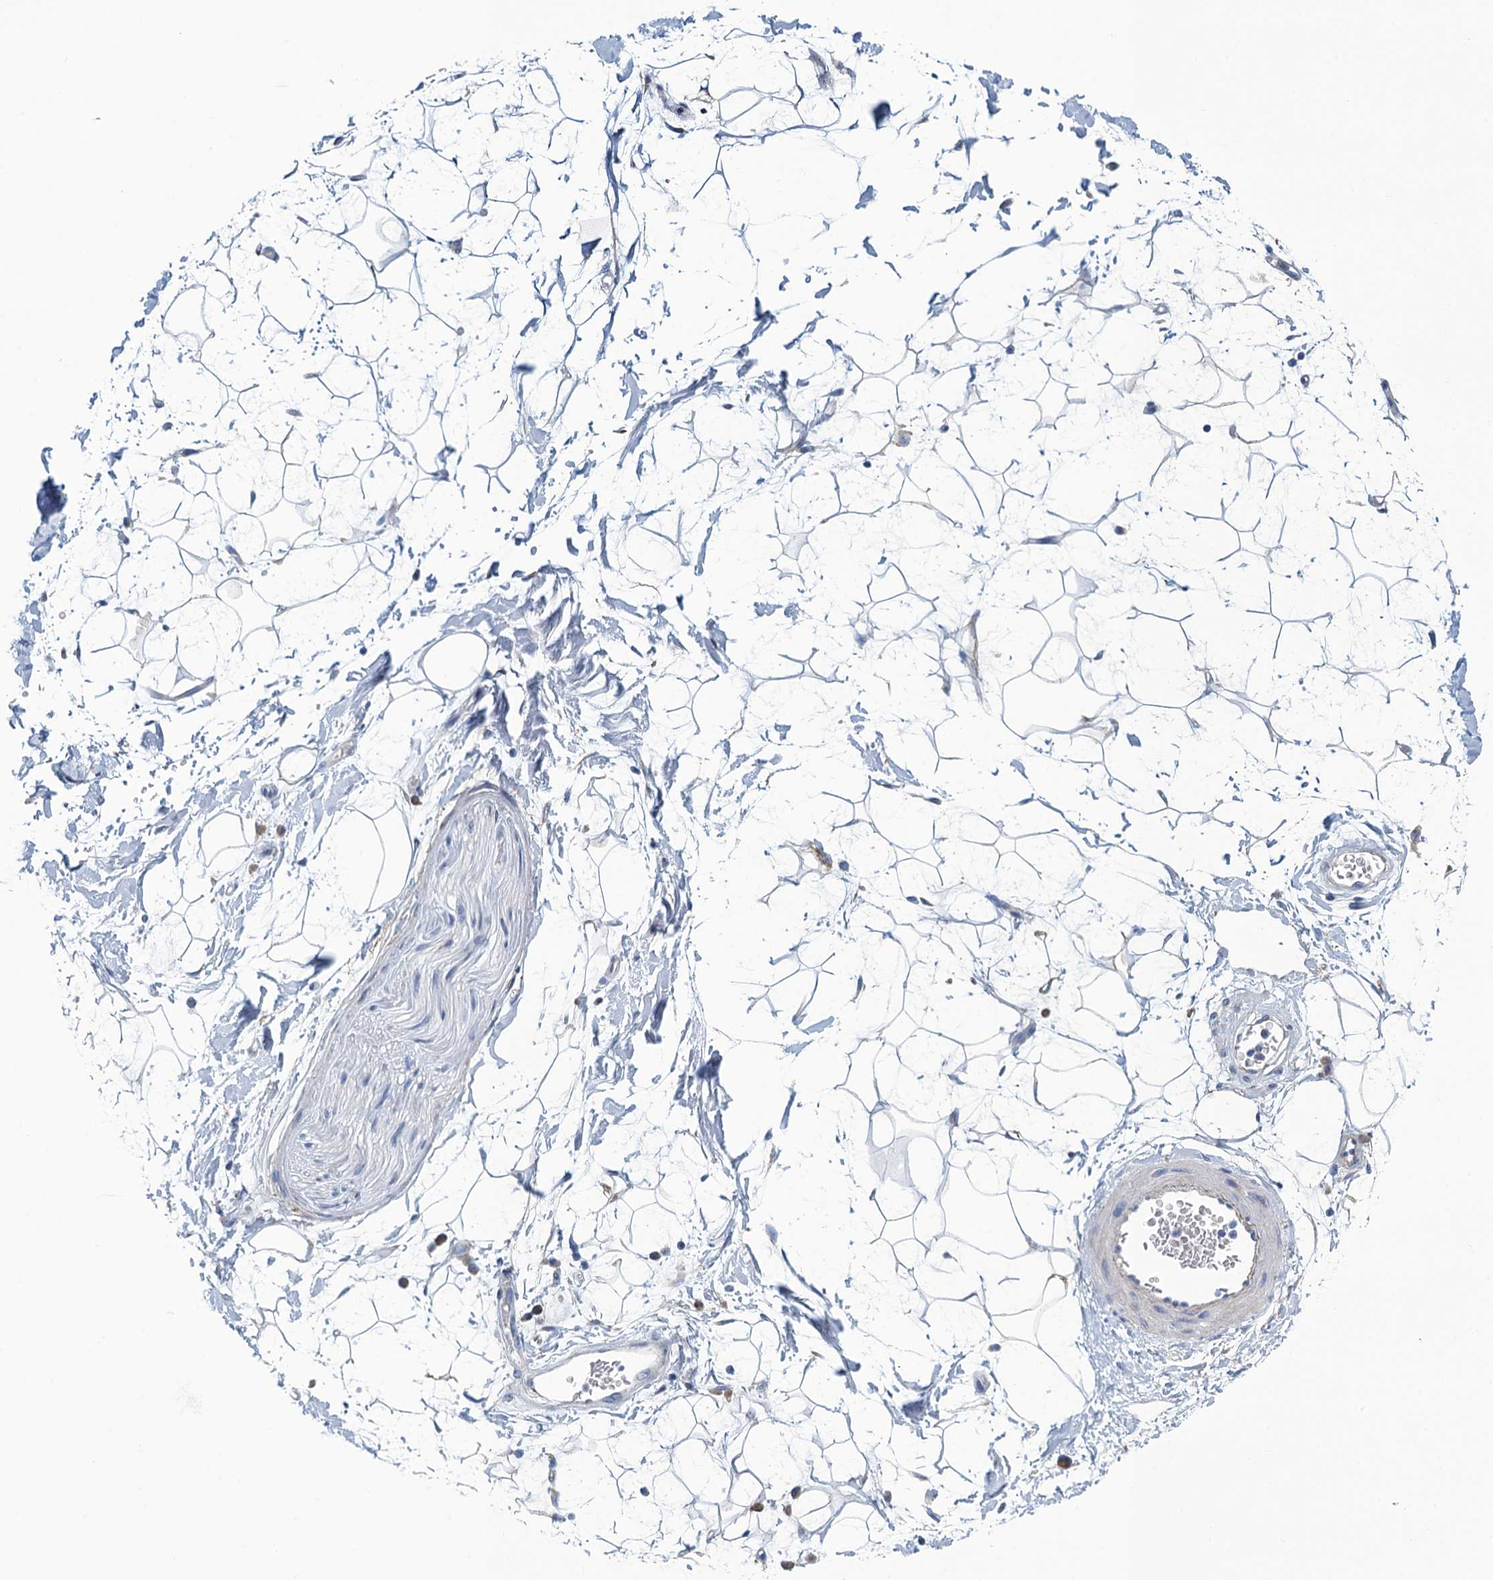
{"staining": {"intensity": "negative", "quantity": "none", "location": "none"}, "tissue": "adipose tissue", "cell_type": "Adipocytes", "image_type": "normal", "snomed": [{"axis": "morphology", "description": "Normal tissue, NOS"}, {"axis": "topography", "description": "Soft tissue"}], "caption": "This is an IHC photomicrograph of unremarkable adipose tissue. There is no expression in adipocytes.", "gene": "C10orf88", "patient": {"sex": "male", "age": 72}}